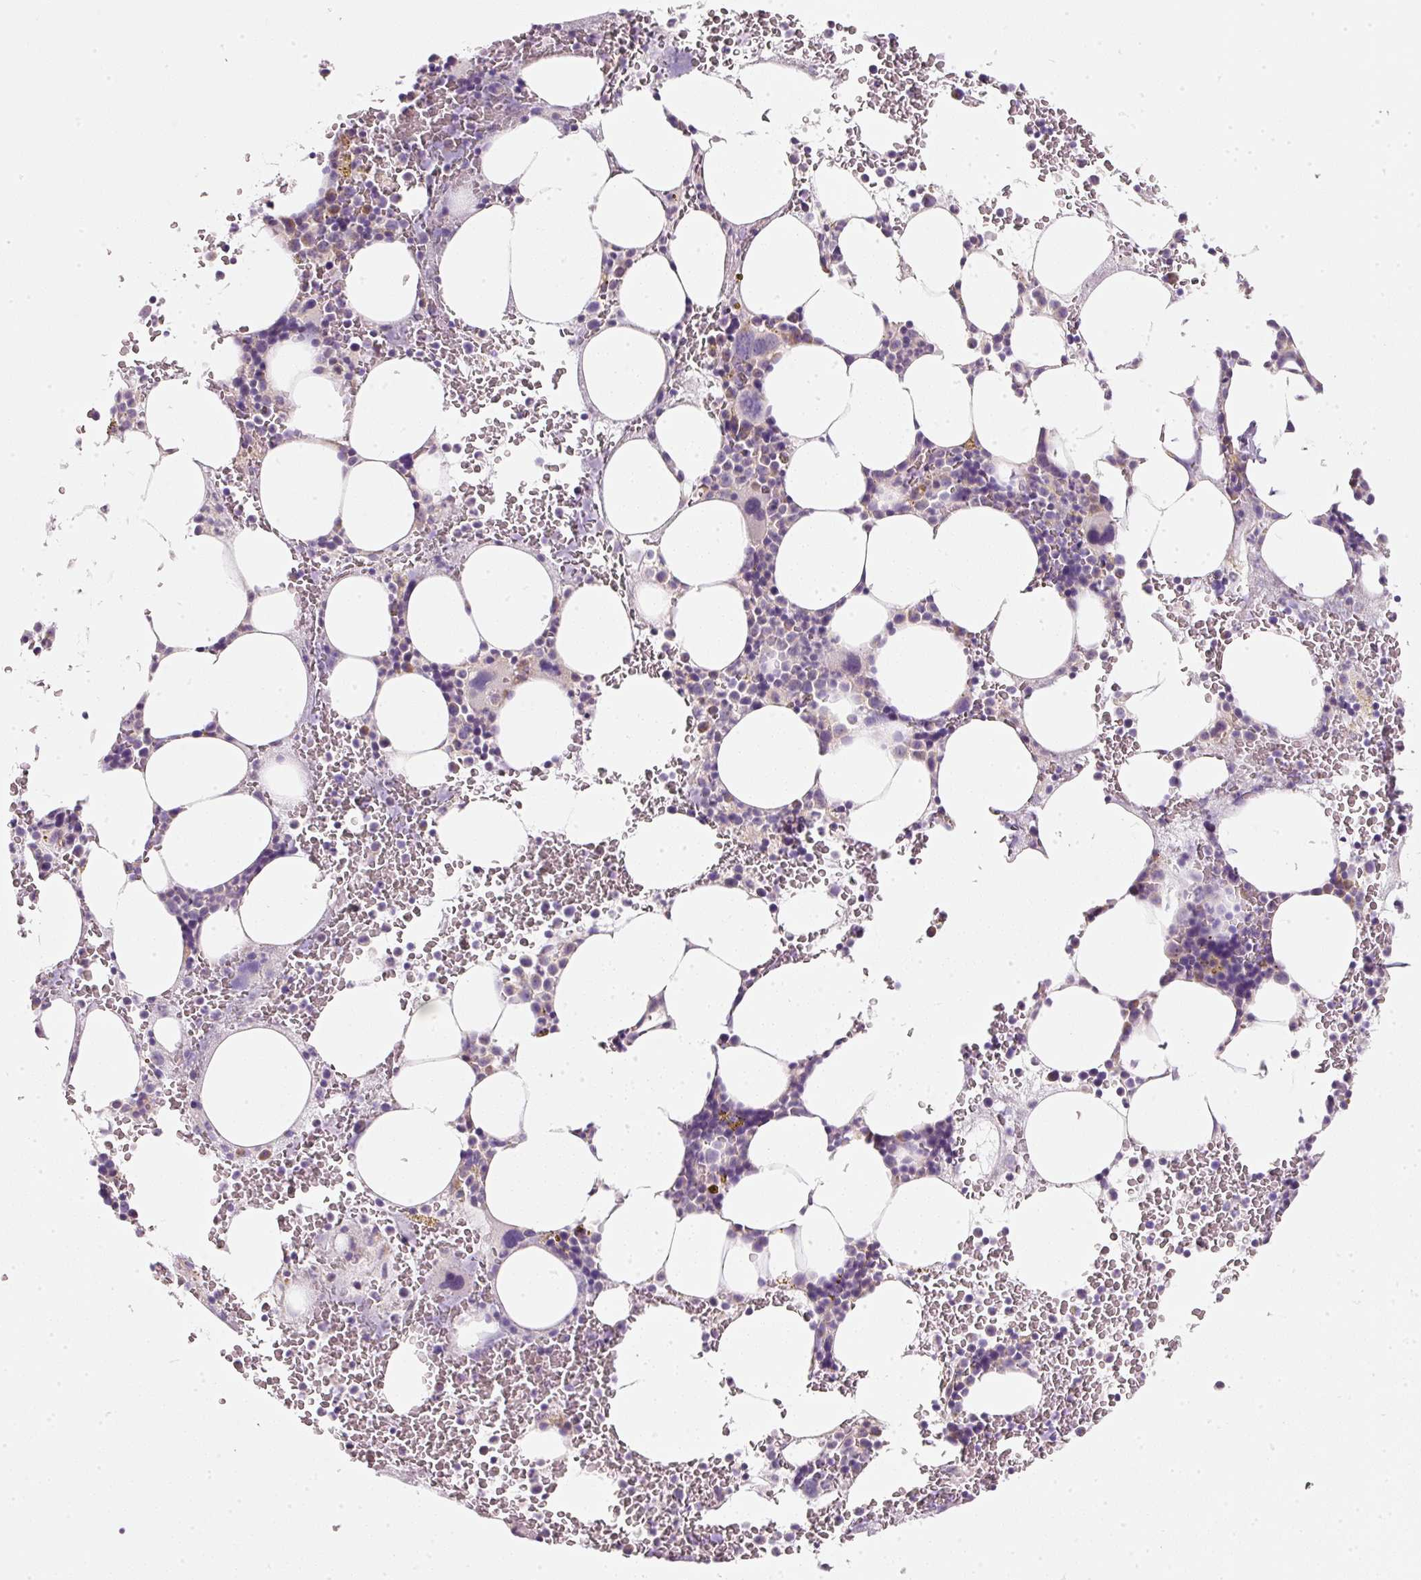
{"staining": {"intensity": "moderate", "quantity": "<25%", "location": "cytoplasmic/membranous"}, "tissue": "bone marrow", "cell_type": "Hematopoietic cells", "image_type": "normal", "snomed": [{"axis": "morphology", "description": "Normal tissue, NOS"}, {"axis": "topography", "description": "Bone marrow"}], "caption": "High-power microscopy captured an immunohistochemistry (IHC) image of normal bone marrow, revealing moderate cytoplasmic/membranous staining in about <25% of hematopoietic cells. (DAB (3,3'-diaminobenzidine) IHC with brightfield microscopy, high magnification).", "gene": "NDUFA1", "patient": {"sex": "male", "age": 62}}